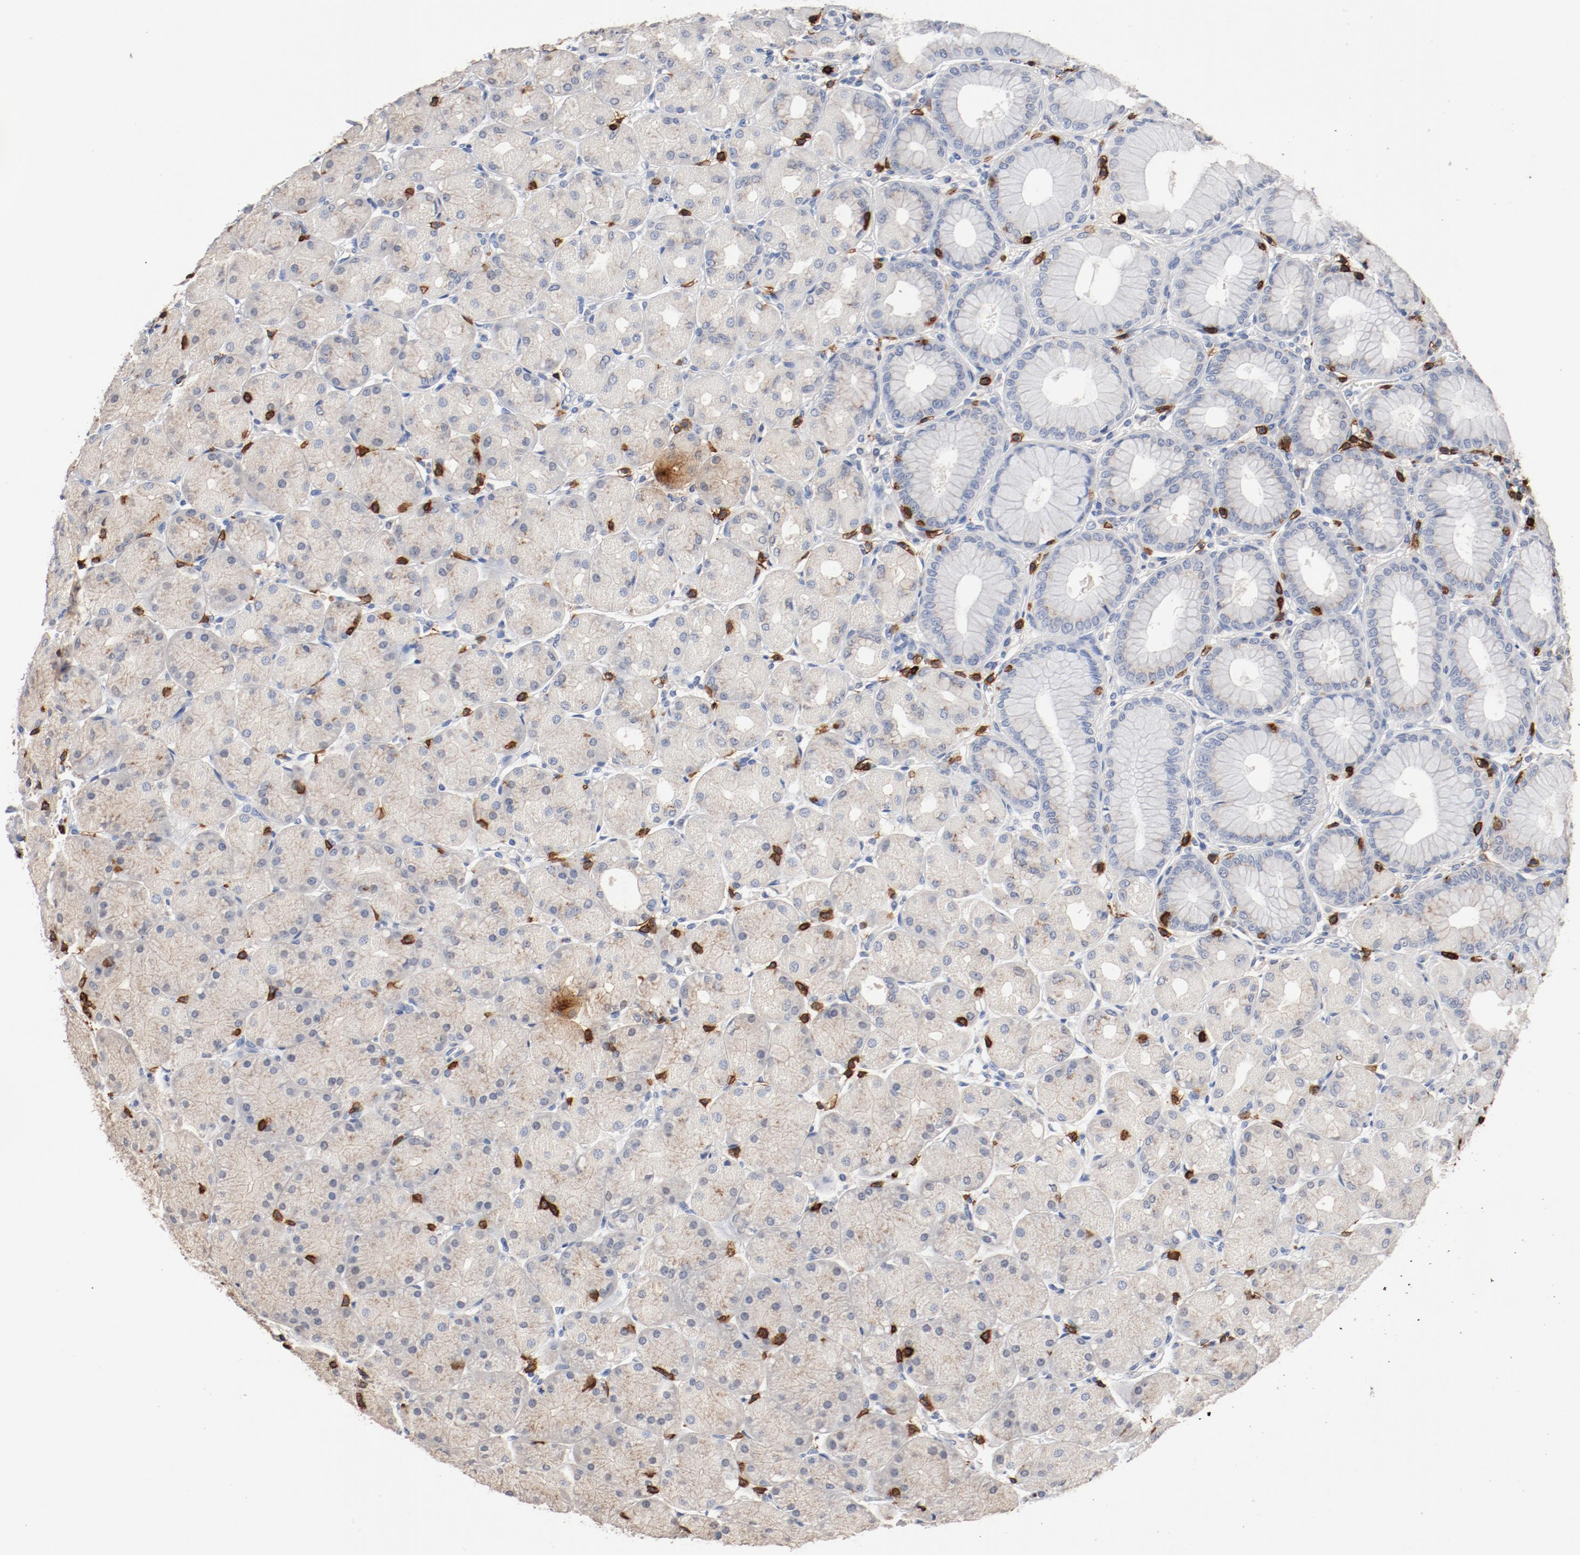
{"staining": {"intensity": "negative", "quantity": "none", "location": "none"}, "tissue": "stomach", "cell_type": "Glandular cells", "image_type": "normal", "snomed": [{"axis": "morphology", "description": "Normal tissue, NOS"}, {"axis": "topography", "description": "Stomach, upper"}], "caption": "There is no significant positivity in glandular cells of stomach.", "gene": "CD247", "patient": {"sex": "female", "age": 56}}